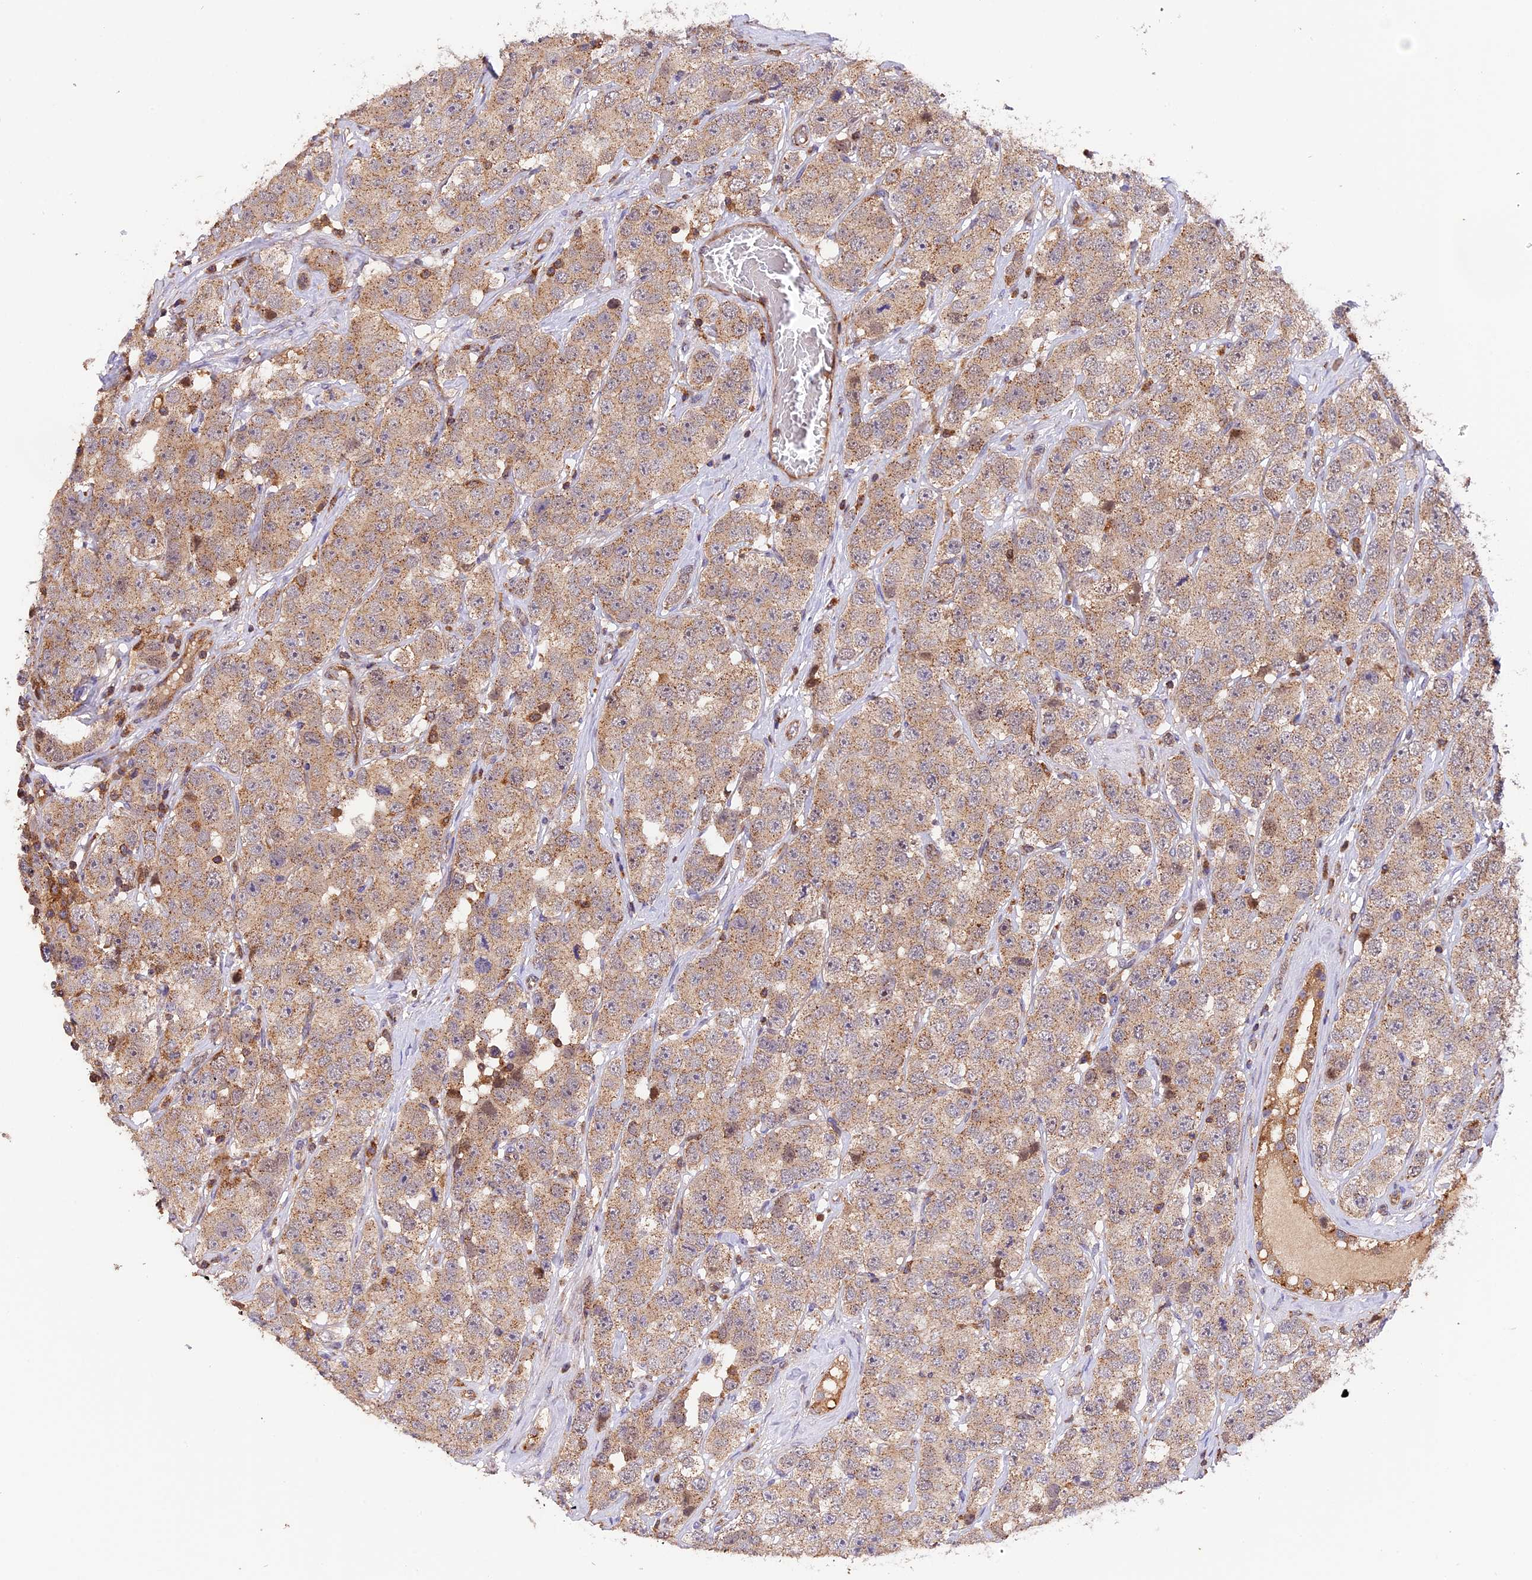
{"staining": {"intensity": "weak", "quantity": "25%-75%", "location": "cytoplasmic/membranous"}, "tissue": "testis cancer", "cell_type": "Tumor cells", "image_type": "cancer", "snomed": [{"axis": "morphology", "description": "Seminoma, NOS"}, {"axis": "topography", "description": "Testis"}], "caption": "Immunohistochemical staining of testis cancer (seminoma) exhibits low levels of weak cytoplasmic/membranous expression in about 25%-75% of tumor cells. Immunohistochemistry (ihc) stains the protein in brown and the nuclei are stained blue.", "gene": "PEX3", "patient": {"sex": "male", "age": 28}}